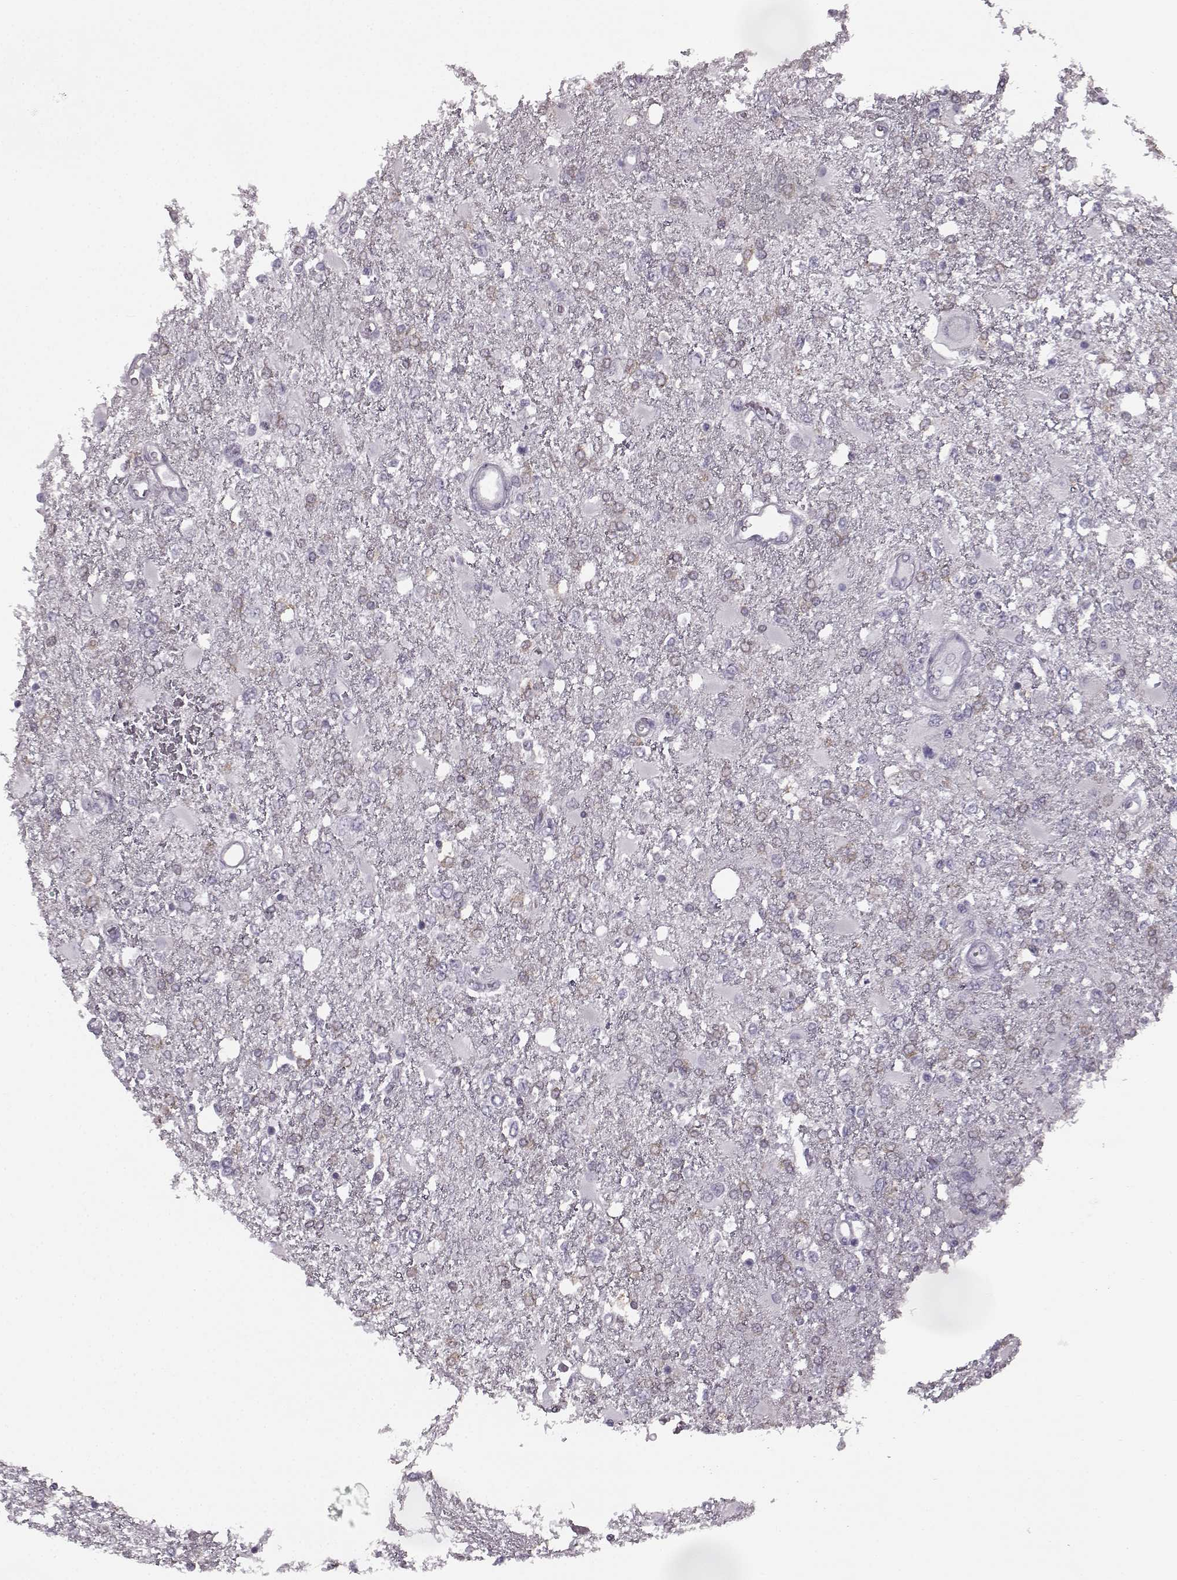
{"staining": {"intensity": "negative", "quantity": "none", "location": "none"}, "tissue": "glioma", "cell_type": "Tumor cells", "image_type": "cancer", "snomed": [{"axis": "morphology", "description": "Glioma, malignant, High grade"}, {"axis": "topography", "description": "Cerebral cortex"}], "caption": "Photomicrograph shows no significant protein expression in tumor cells of malignant high-grade glioma.", "gene": "SEMG2", "patient": {"sex": "male", "age": 79}}